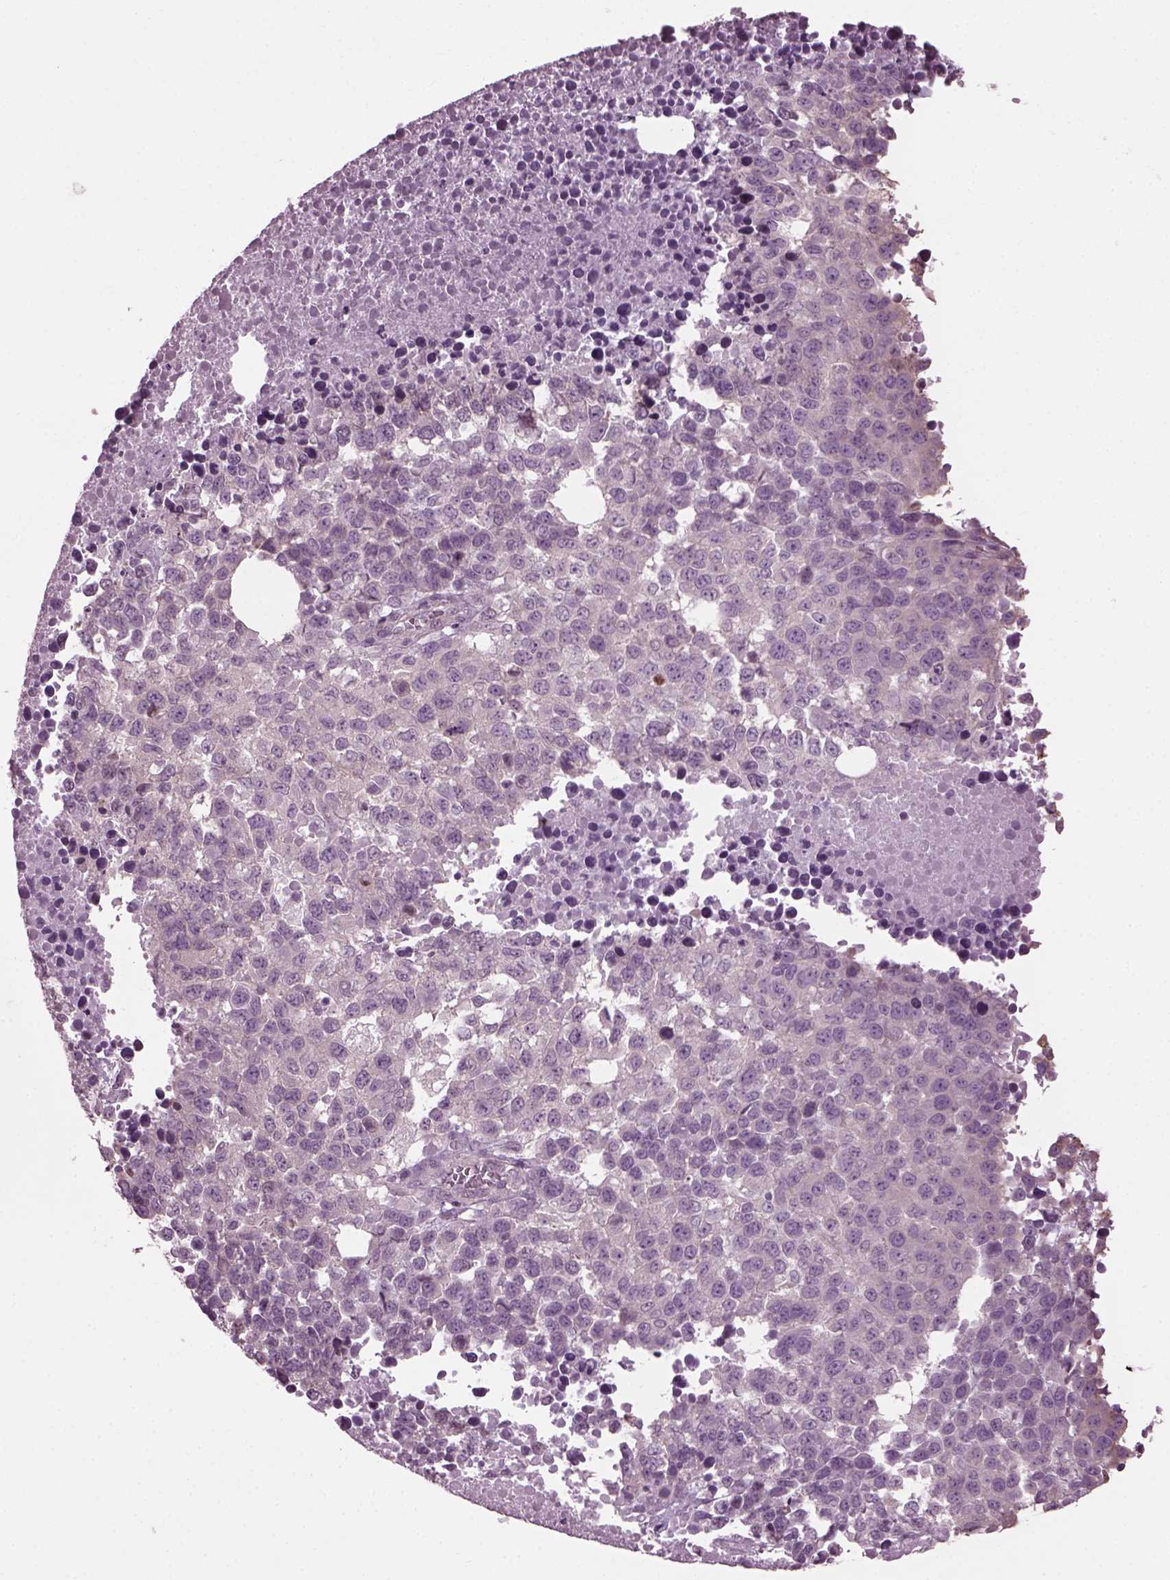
{"staining": {"intensity": "negative", "quantity": "none", "location": "none"}, "tissue": "melanoma", "cell_type": "Tumor cells", "image_type": "cancer", "snomed": [{"axis": "morphology", "description": "Malignant melanoma, Metastatic site"}, {"axis": "topography", "description": "Skin"}], "caption": "Malignant melanoma (metastatic site) was stained to show a protein in brown. There is no significant positivity in tumor cells.", "gene": "CABP5", "patient": {"sex": "male", "age": 84}}